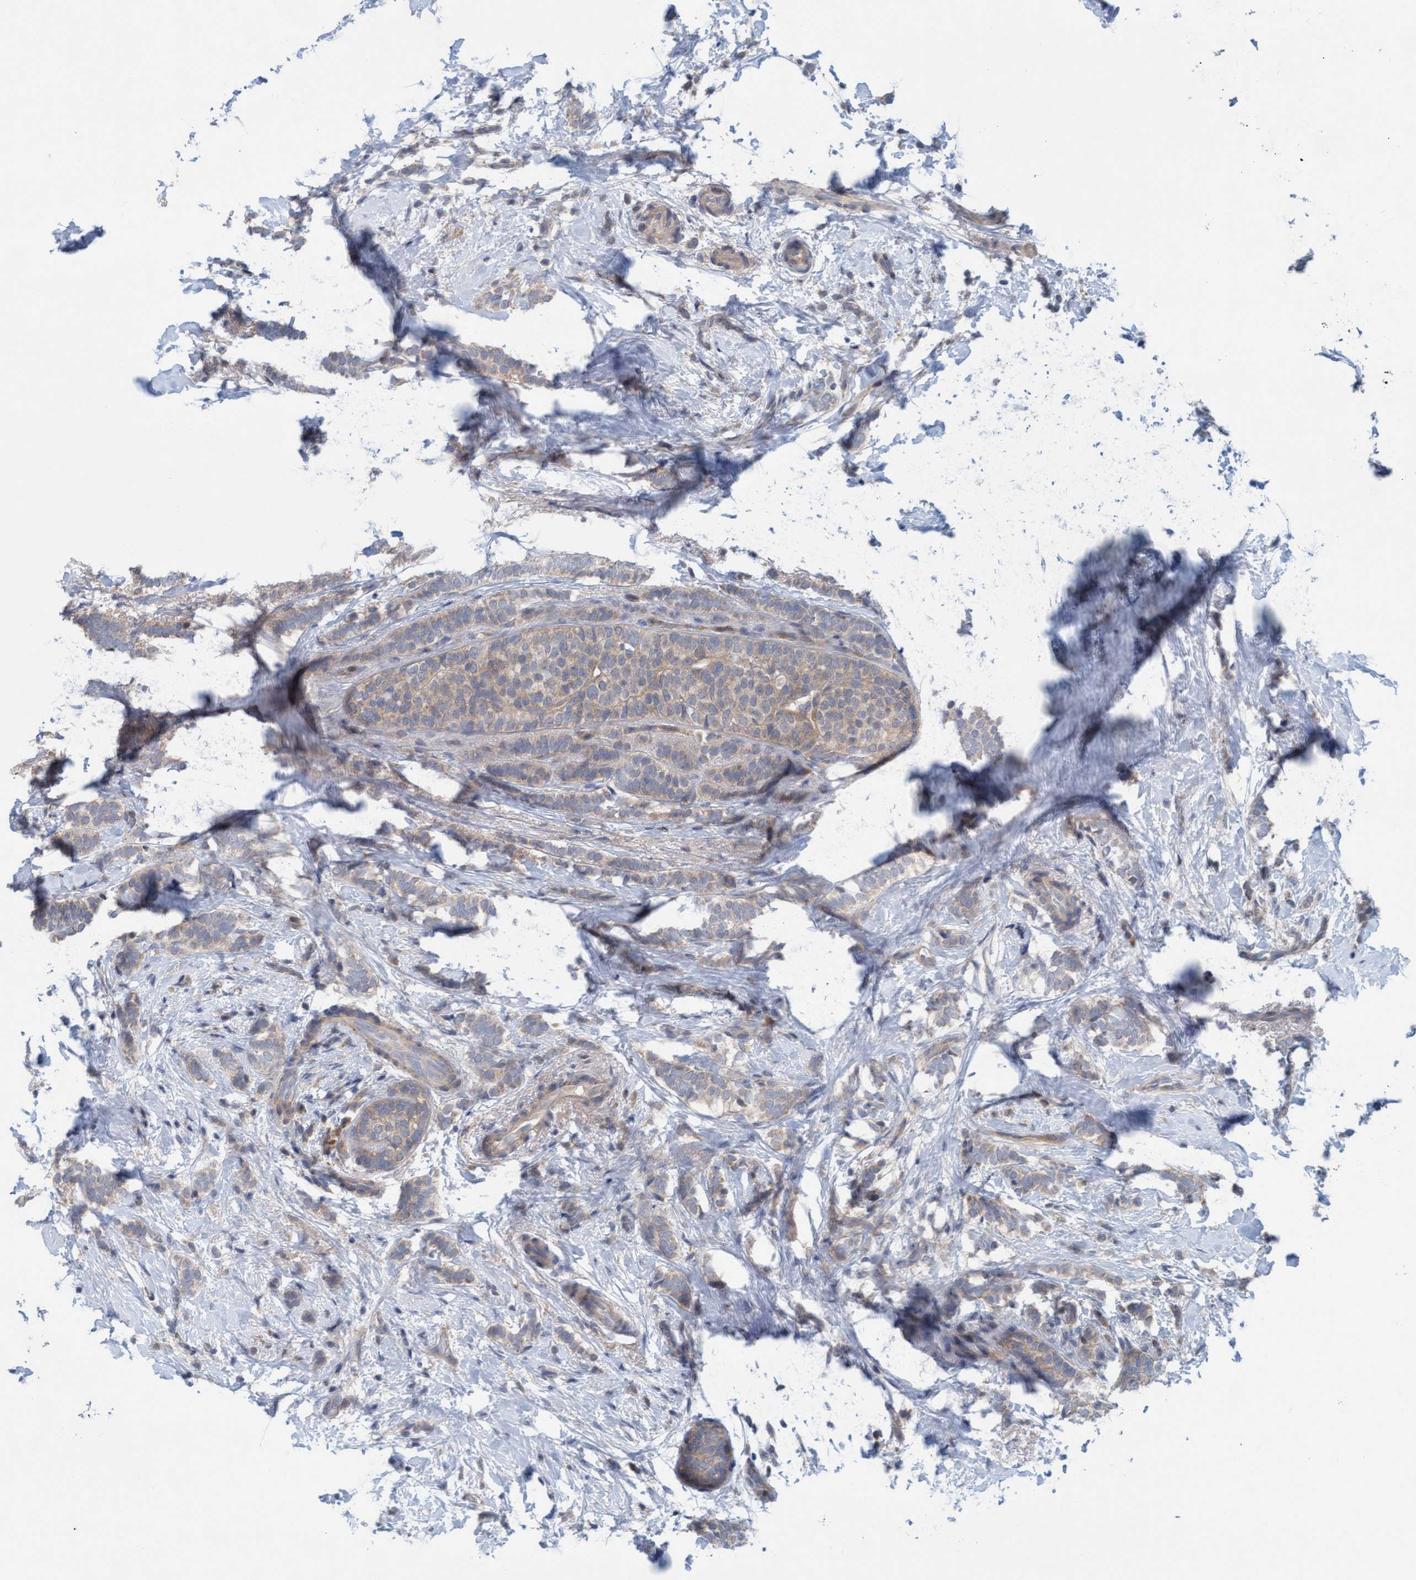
{"staining": {"intensity": "negative", "quantity": "none", "location": "none"}, "tissue": "breast cancer", "cell_type": "Tumor cells", "image_type": "cancer", "snomed": [{"axis": "morphology", "description": "Lobular carcinoma"}, {"axis": "topography", "description": "Breast"}], "caption": "Micrograph shows no protein positivity in tumor cells of lobular carcinoma (breast) tissue.", "gene": "KLHL25", "patient": {"sex": "female", "age": 50}}